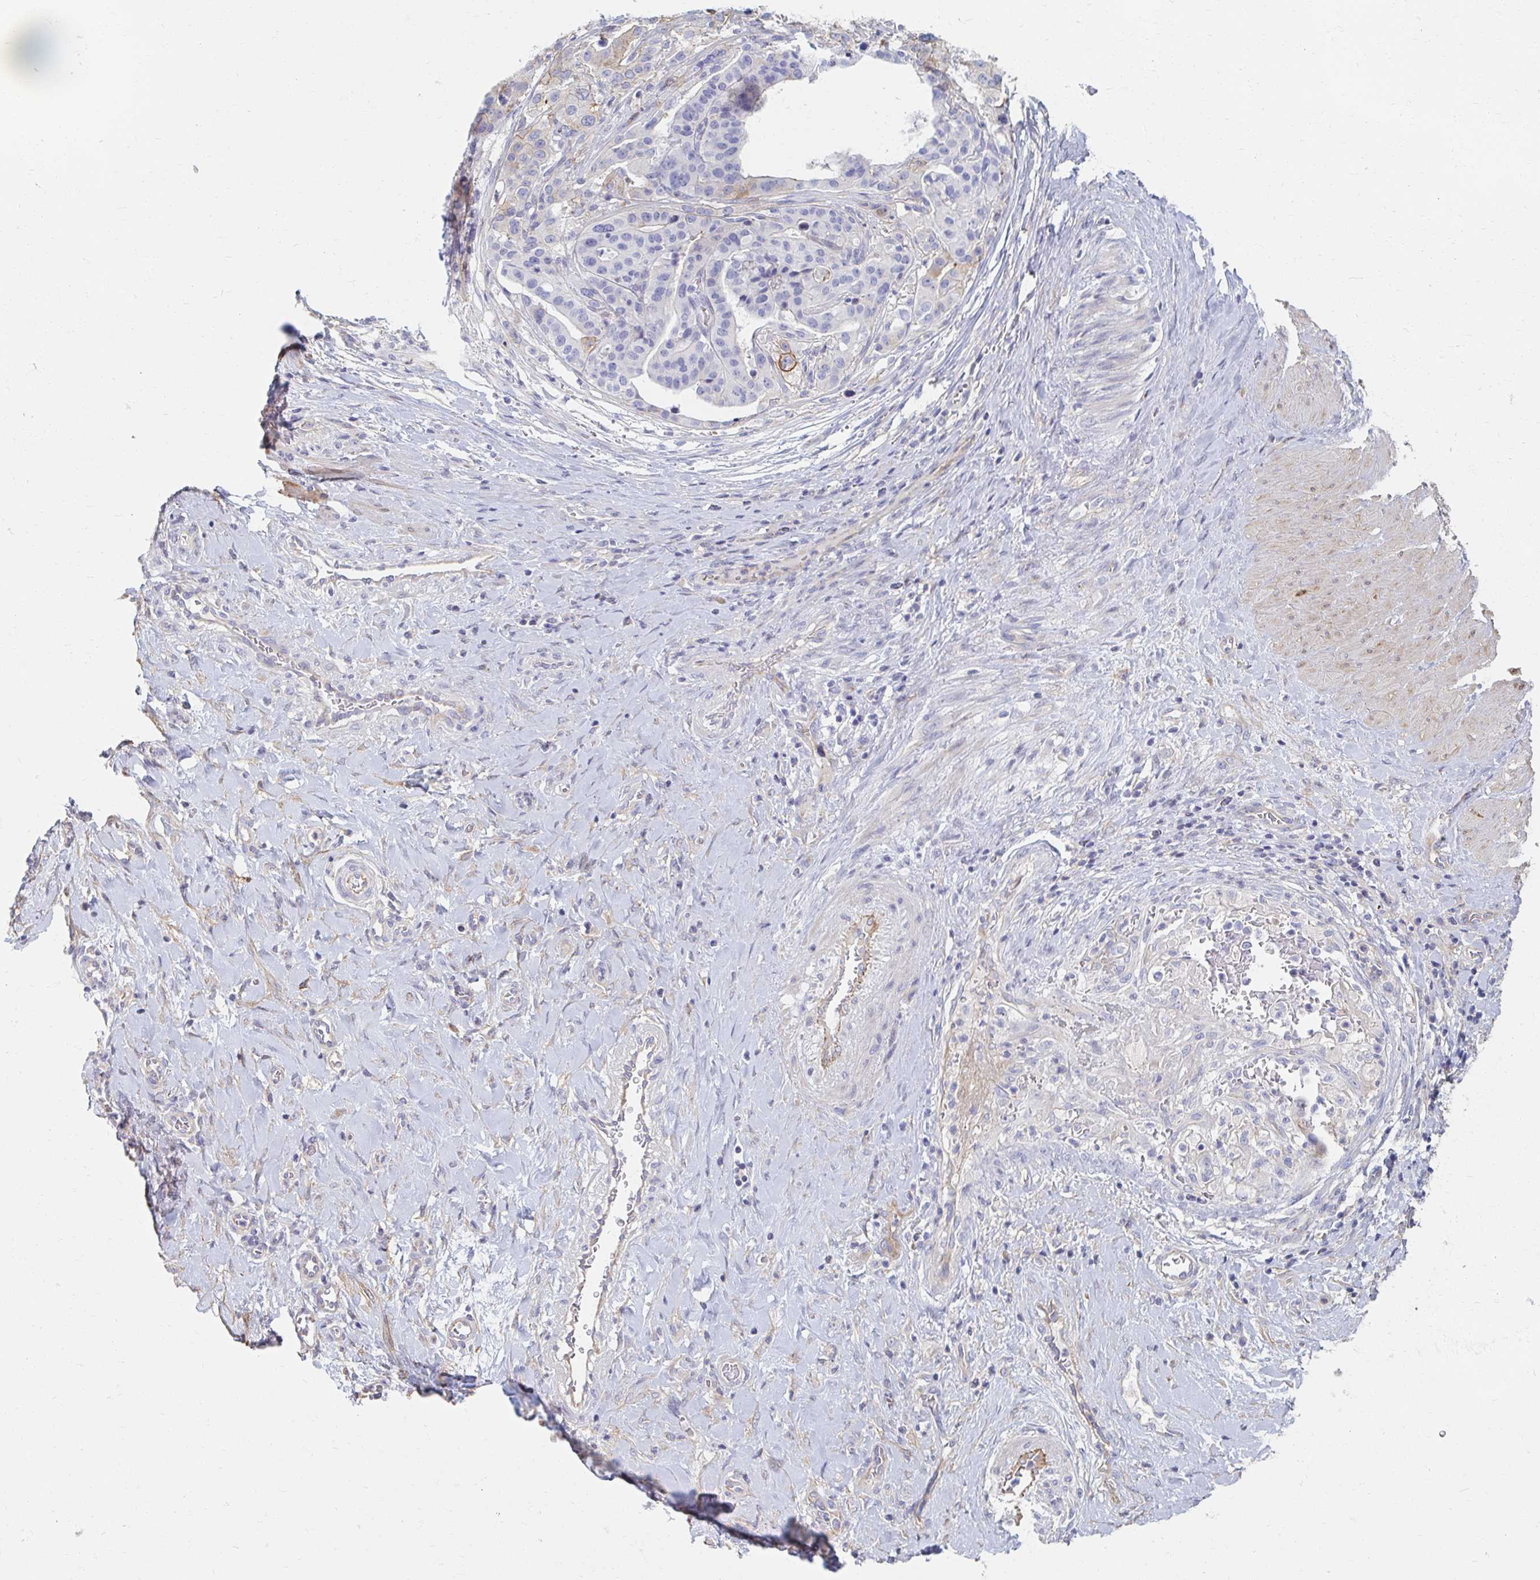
{"staining": {"intensity": "negative", "quantity": "none", "location": "none"}, "tissue": "stomach cancer", "cell_type": "Tumor cells", "image_type": "cancer", "snomed": [{"axis": "morphology", "description": "Adenocarcinoma, NOS"}, {"axis": "topography", "description": "Stomach"}], "caption": "IHC micrograph of neoplastic tissue: human stomach cancer (adenocarcinoma) stained with DAB (3,3'-diaminobenzidine) displays no significant protein staining in tumor cells.", "gene": "MYLK2", "patient": {"sex": "male", "age": 48}}